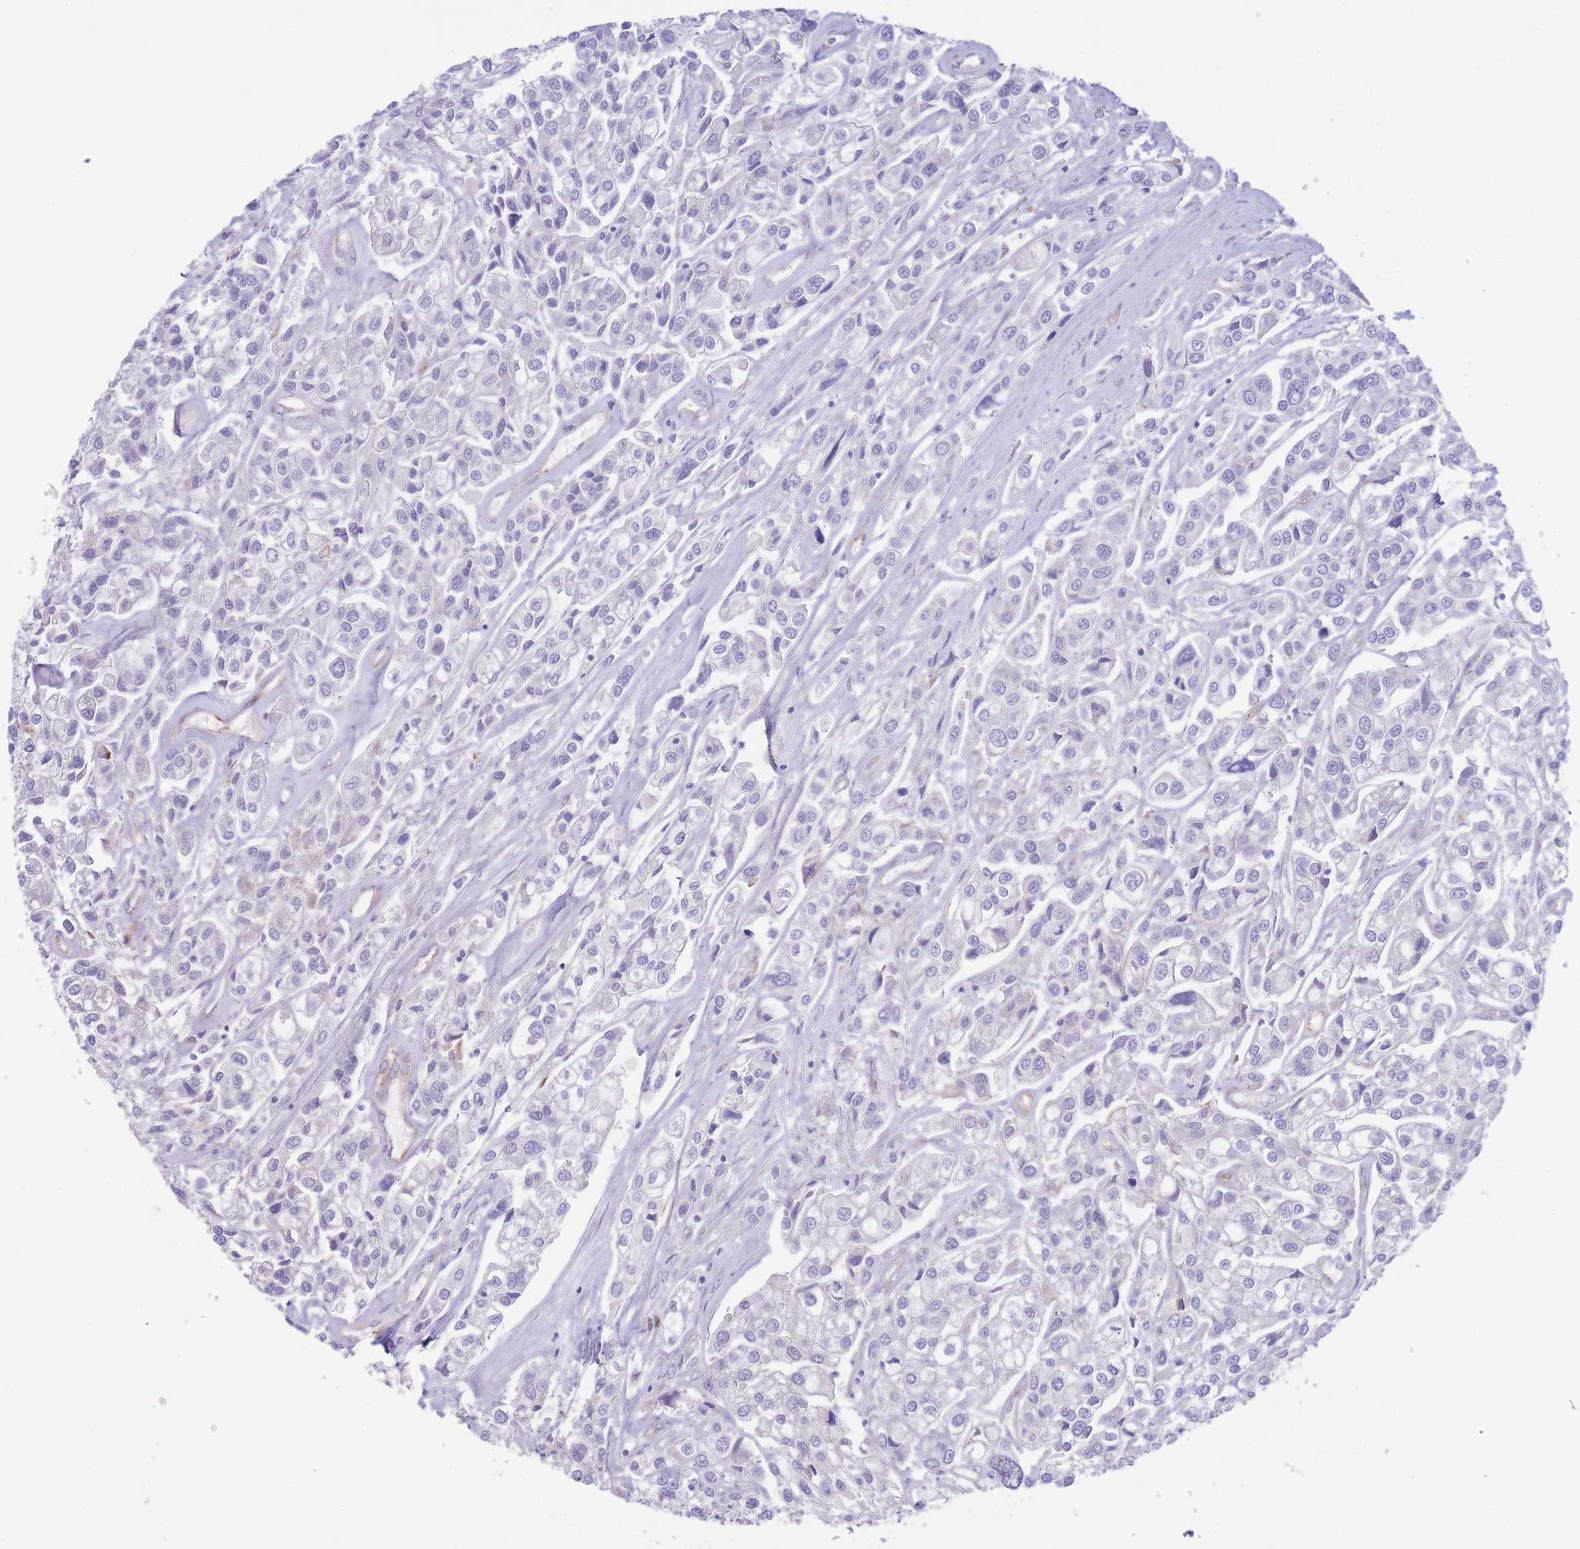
{"staining": {"intensity": "negative", "quantity": "none", "location": "none"}, "tissue": "urothelial cancer", "cell_type": "Tumor cells", "image_type": "cancer", "snomed": [{"axis": "morphology", "description": "Urothelial carcinoma, High grade"}, {"axis": "topography", "description": "Urinary bladder"}], "caption": "High-grade urothelial carcinoma stained for a protein using immunohistochemistry displays no positivity tumor cells.", "gene": "DET1", "patient": {"sex": "male", "age": 67}}